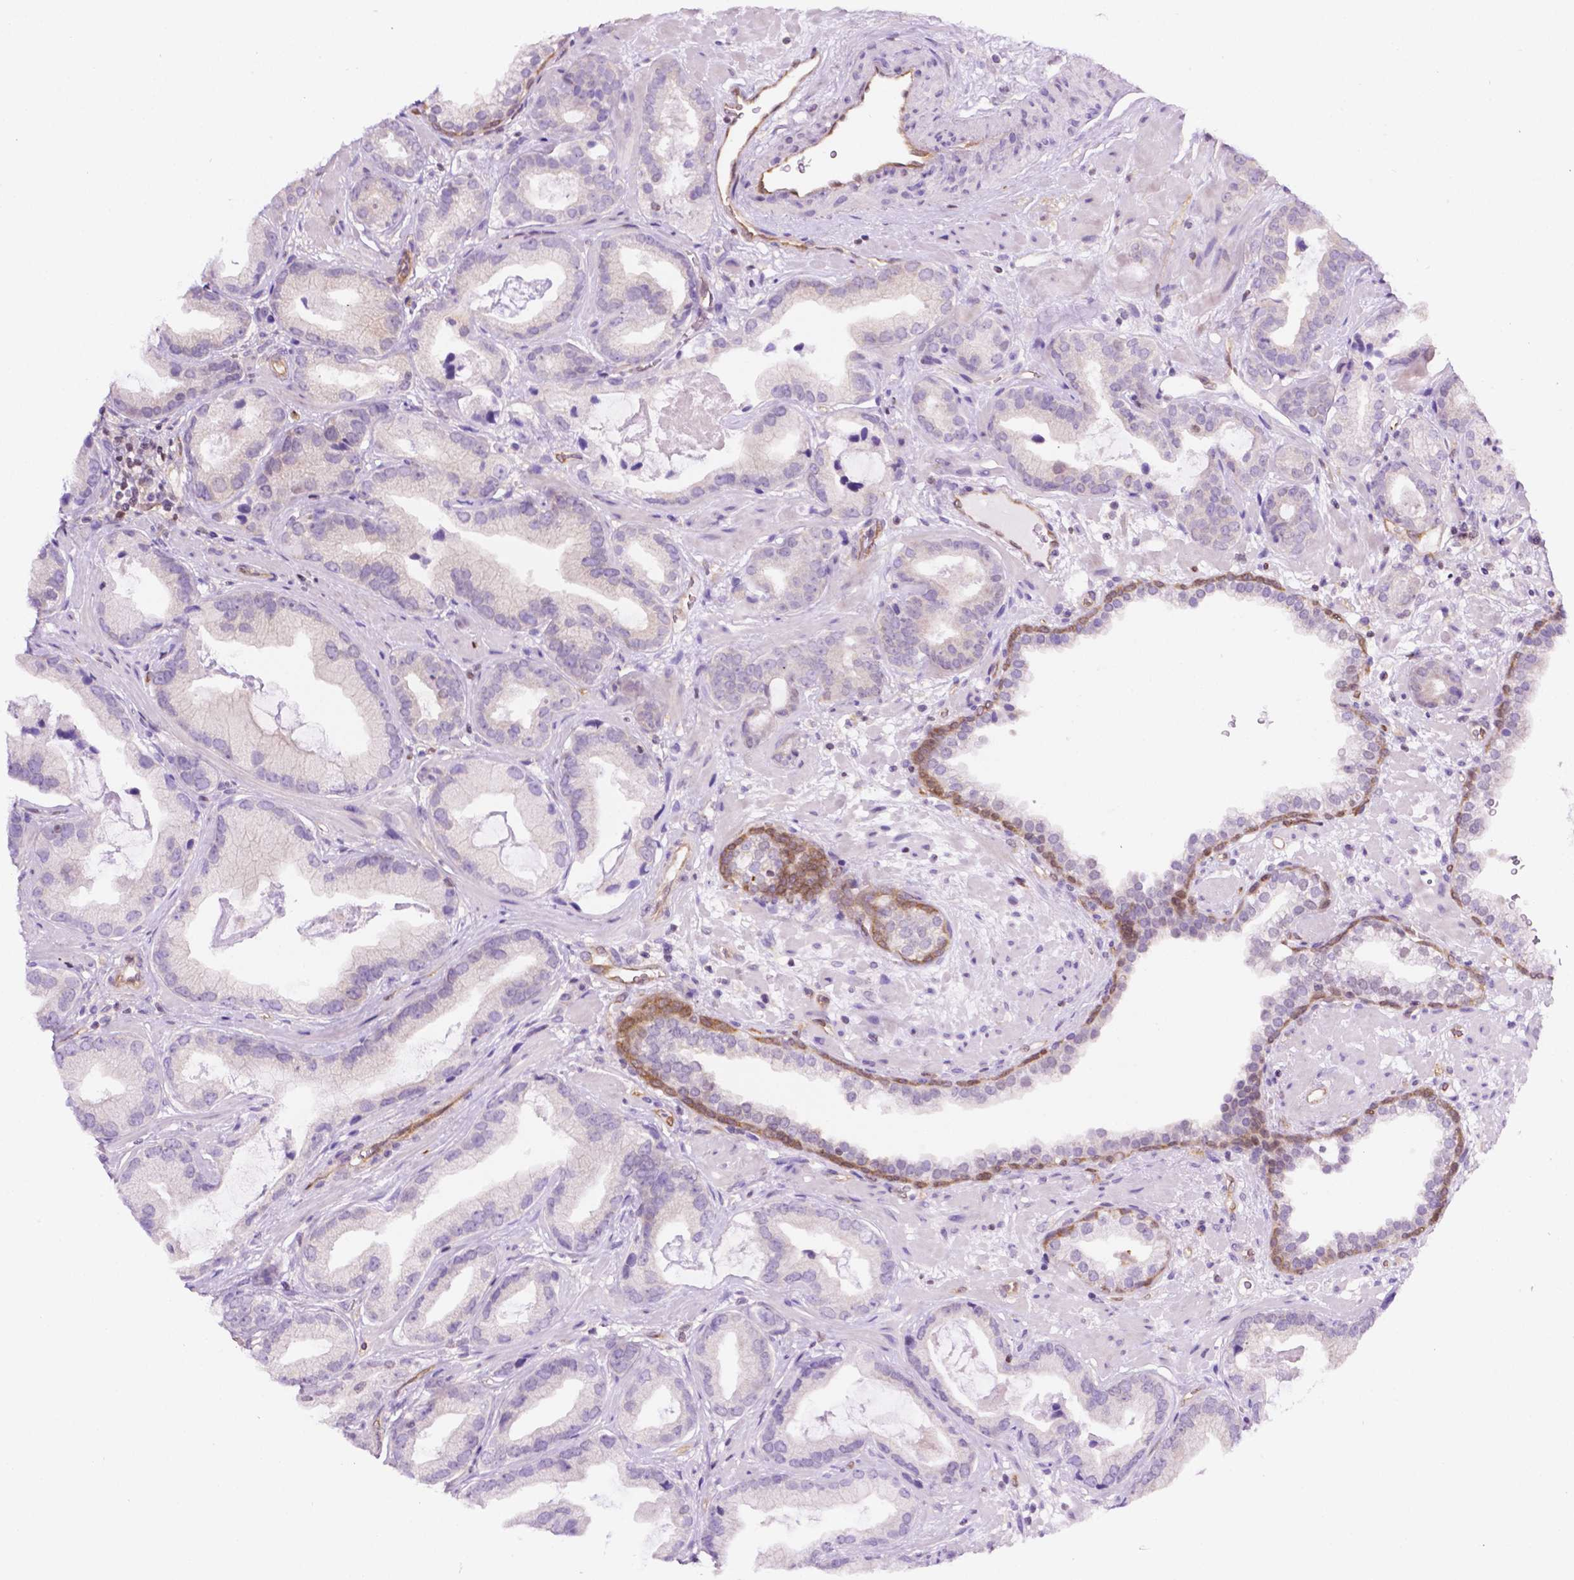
{"staining": {"intensity": "negative", "quantity": "none", "location": "none"}, "tissue": "prostate cancer", "cell_type": "Tumor cells", "image_type": "cancer", "snomed": [{"axis": "morphology", "description": "Adenocarcinoma, Low grade"}, {"axis": "topography", "description": "Prostate"}], "caption": "This is an immunohistochemistry image of prostate low-grade adenocarcinoma. There is no expression in tumor cells.", "gene": "ERF", "patient": {"sex": "male", "age": 62}}